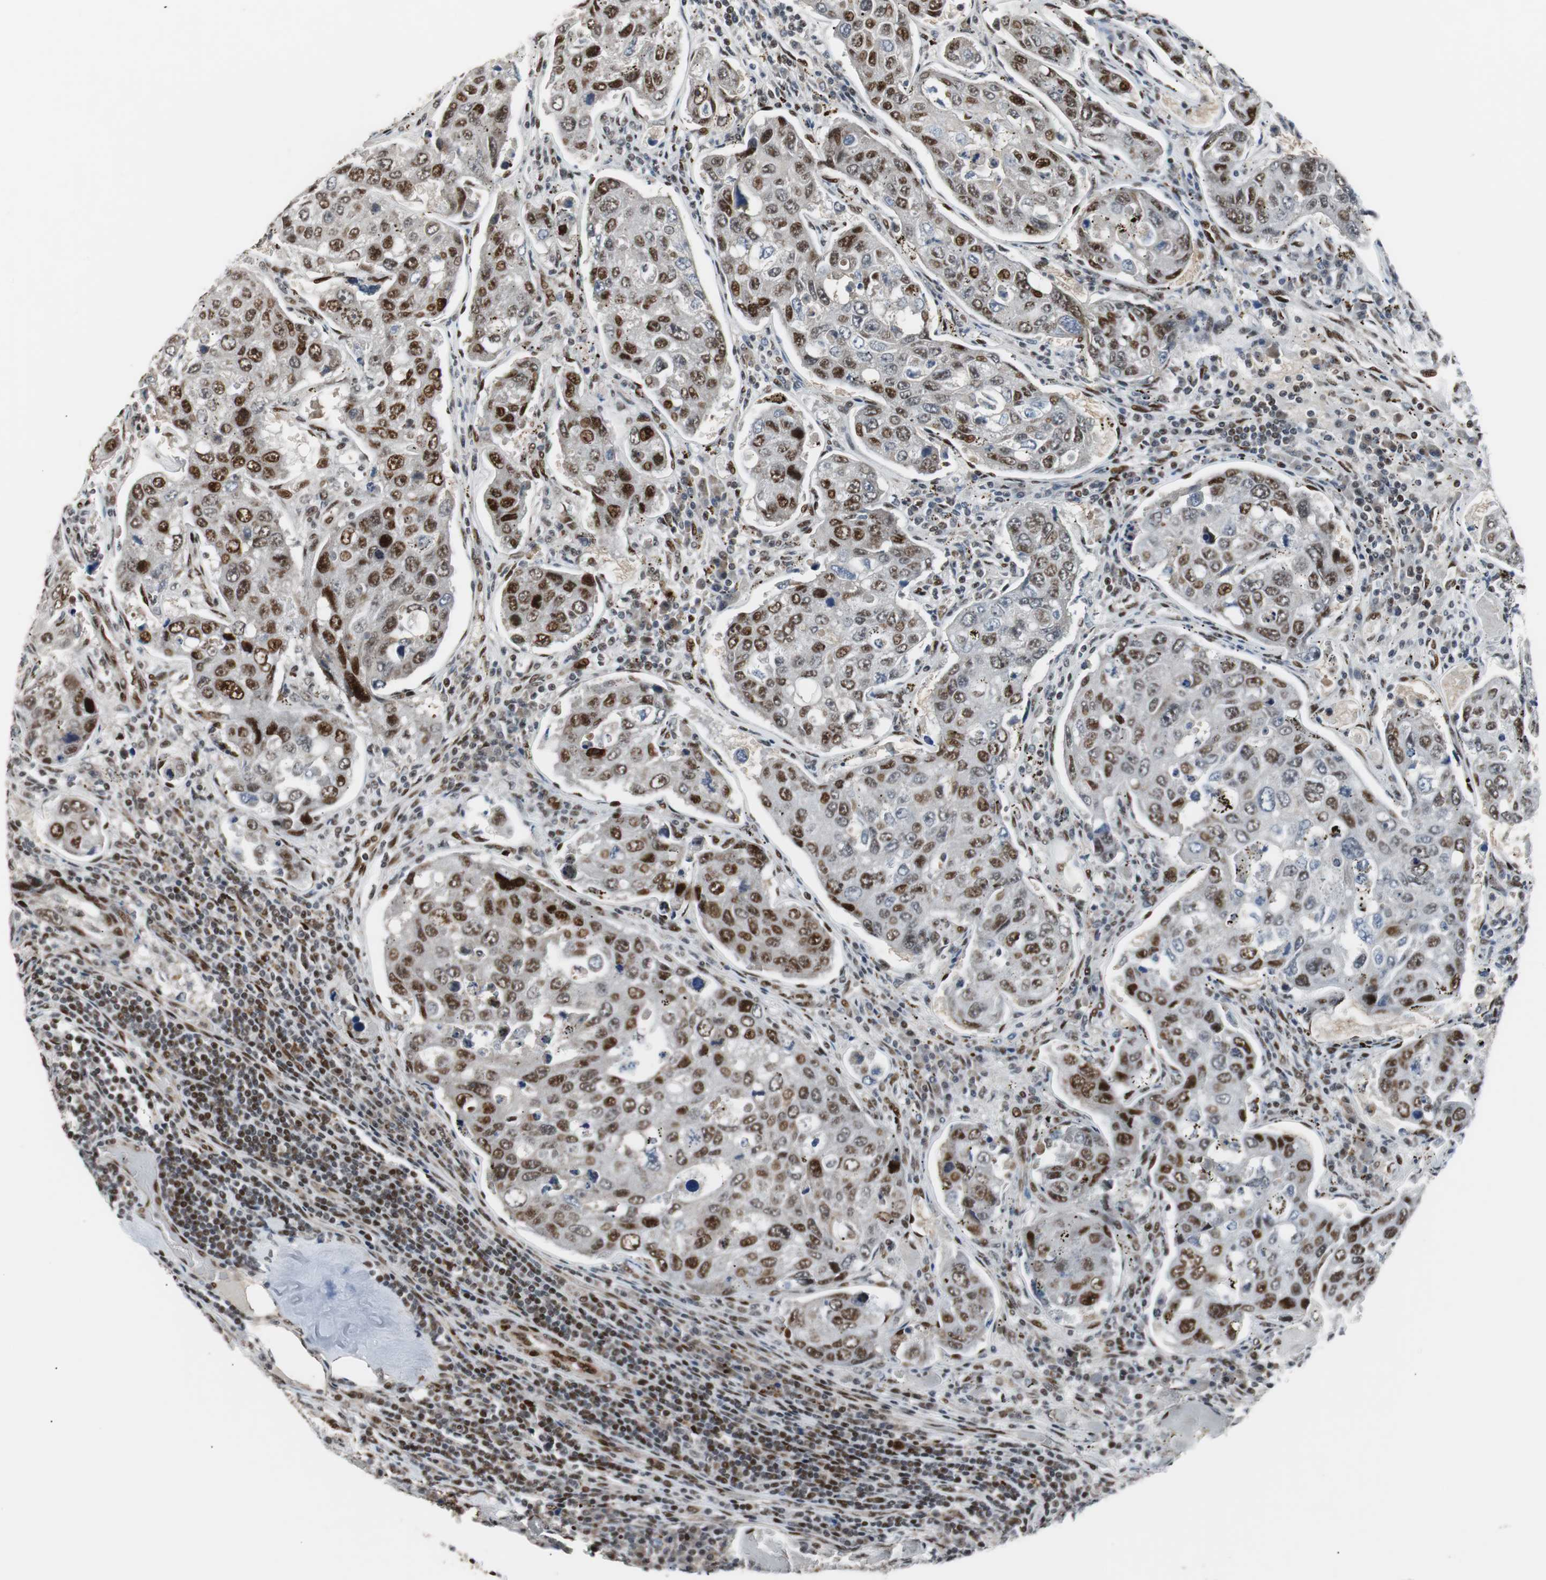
{"staining": {"intensity": "strong", "quantity": "25%-75%", "location": "nuclear"}, "tissue": "urothelial cancer", "cell_type": "Tumor cells", "image_type": "cancer", "snomed": [{"axis": "morphology", "description": "Urothelial carcinoma, High grade"}, {"axis": "topography", "description": "Lymph node"}, {"axis": "topography", "description": "Urinary bladder"}], "caption": "Protein staining of urothelial cancer tissue demonstrates strong nuclear staining in about 25%-75% of tumor cells. Immunohistochemistry stains the protein of interest in brown and the nuclei are stained blue.", "gene": "NBL1", "patient": {"sex": "male", "age": 51}}